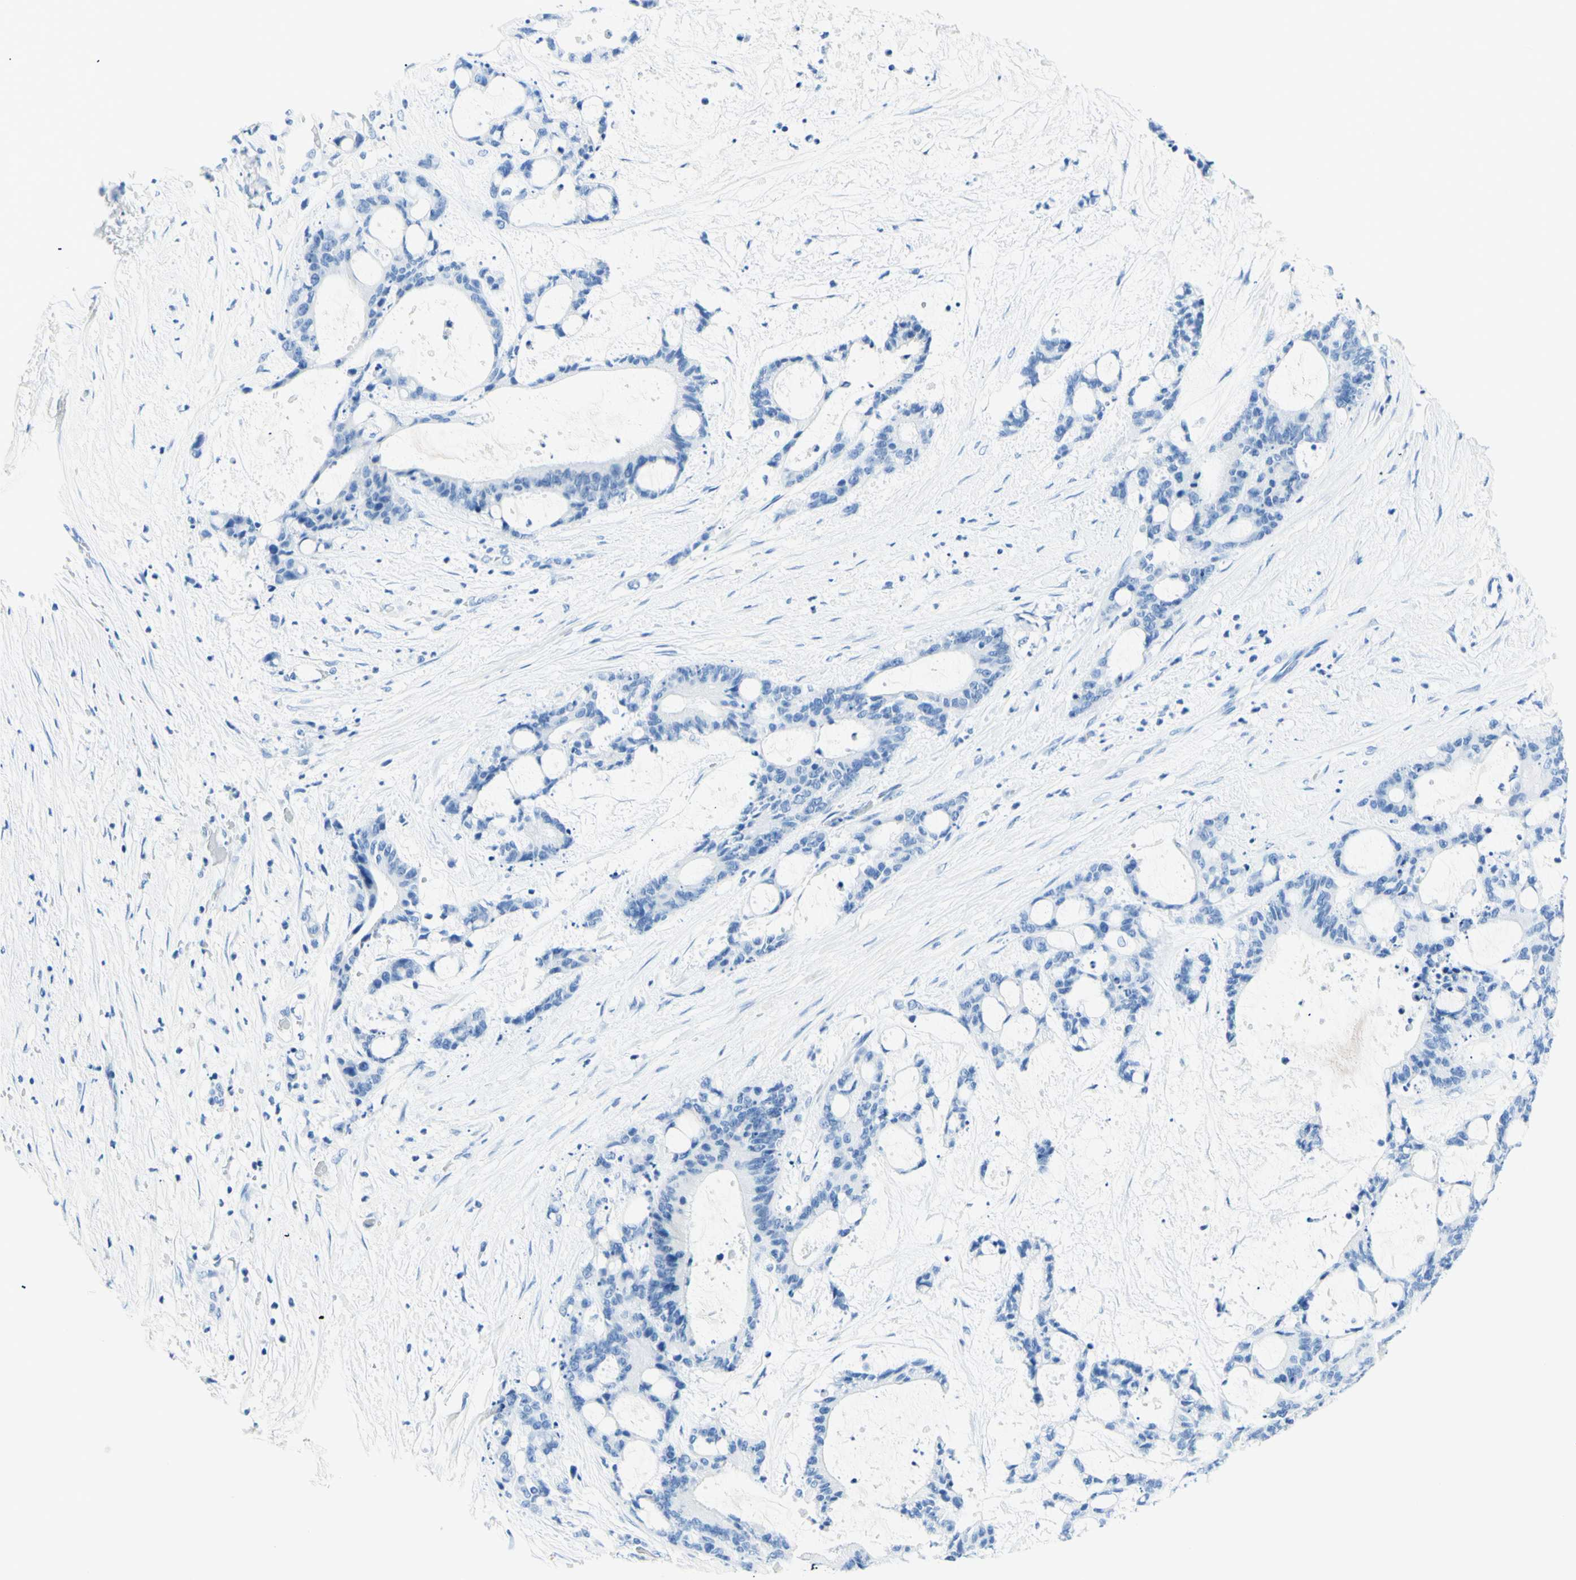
{"staining": {"intensity": "negative", "quantity": "none", "location": "none"}, "tissue": "liver cancer", "cell_type": "Tumor cells", "image_type": "cancer", "snomed": [{"axis": "morphology", "description": "Cholangiocarcinoma"}, {"axis": "topography", "description": "Liver"}], "caption": "Histopathology image shows no significant protein staining in tumor cells of liver cancer (cholangiocarcinoma).", "gene": "MYH2", "patient": {"sex": "female", "age": 73}}